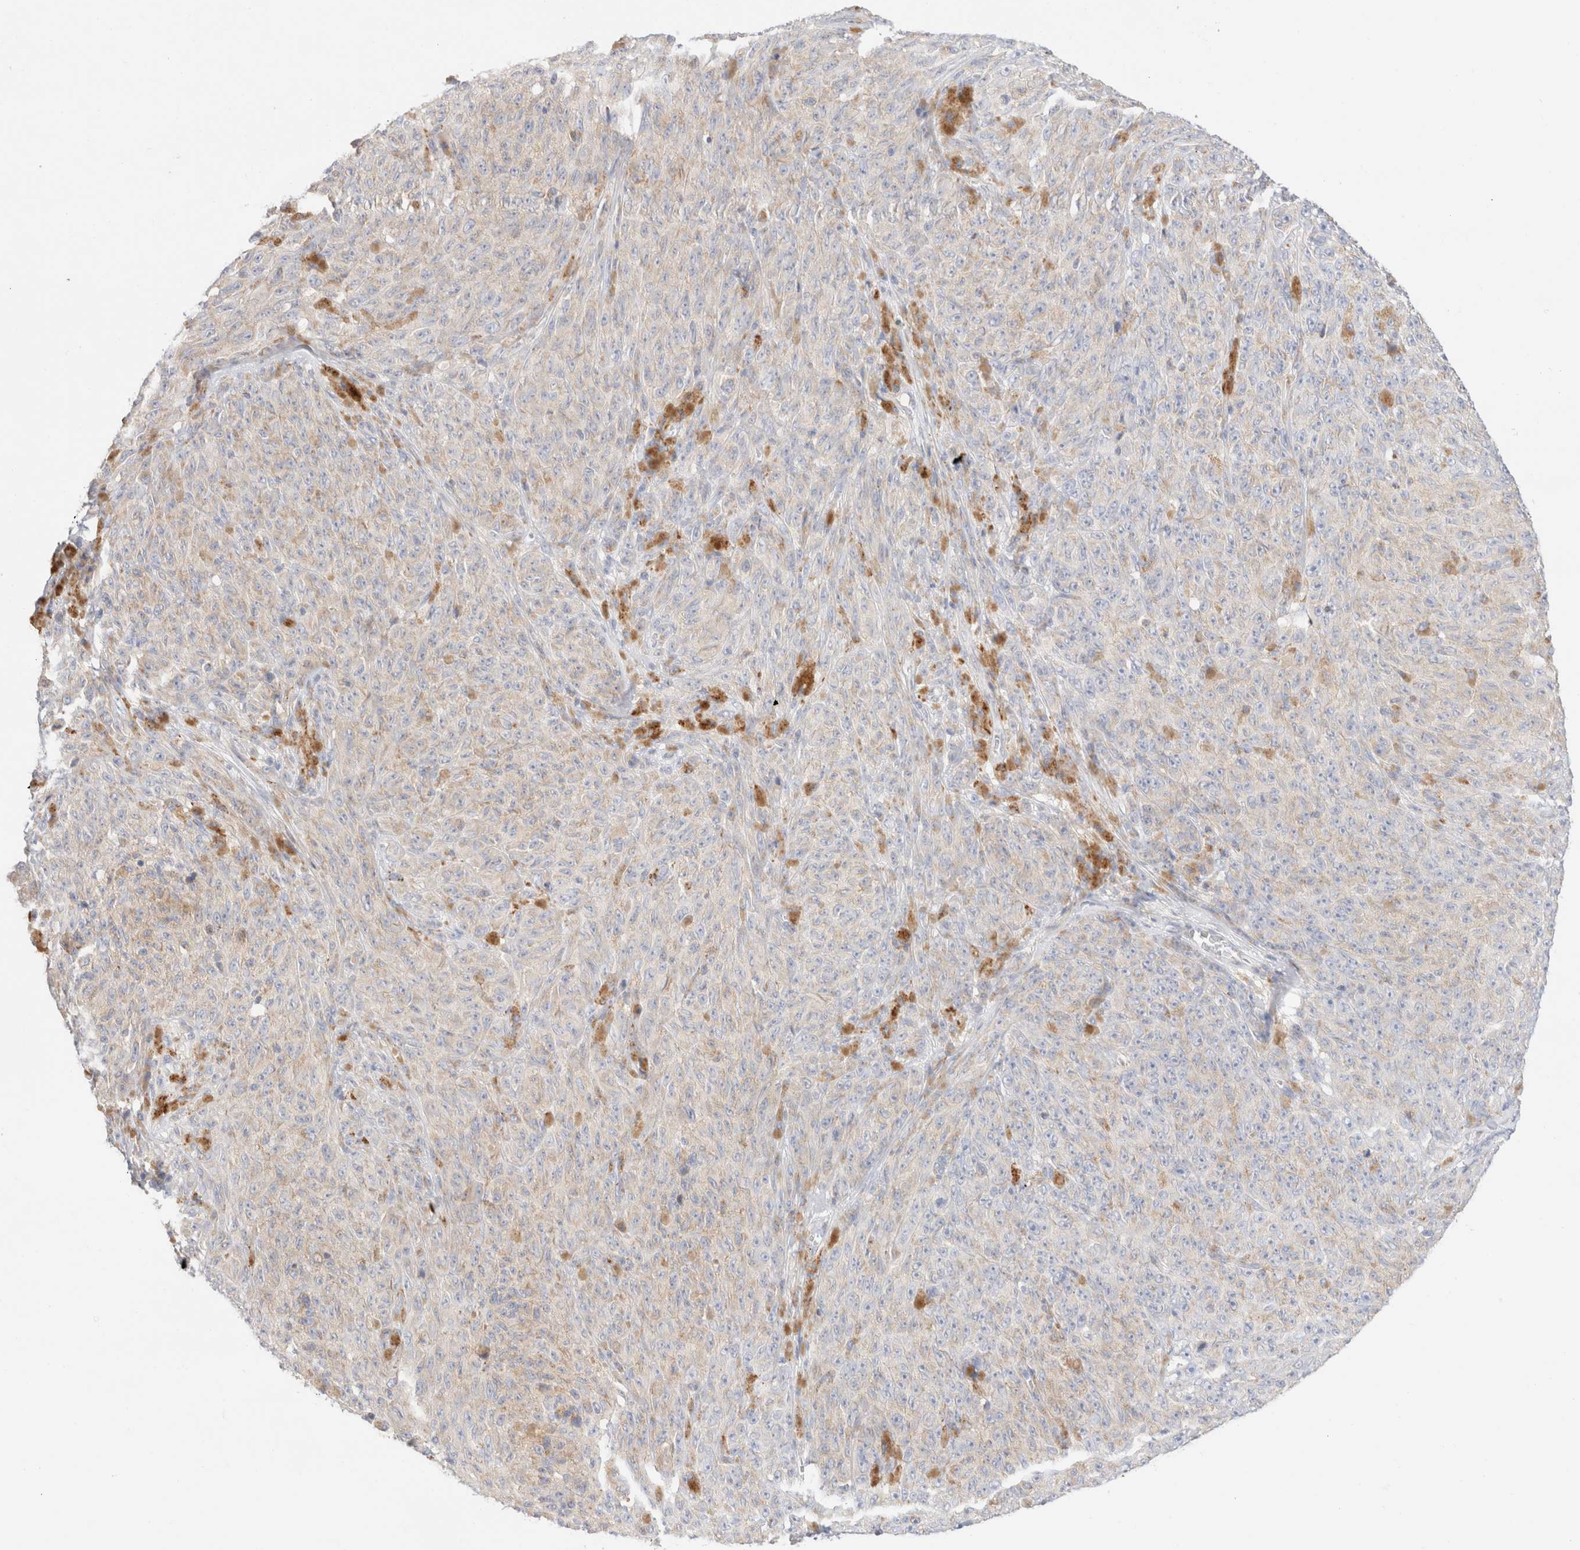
{"staining": {"intensity": "negative", "quantity": "none", "location": "none"}, "tissue": "melanoma", "cell_type": "Tumor cells", "image_type": "cancer", "snomed": [{"axis": "morphology", "description": "Malignant melanoma, NOS"}, {"axis": "topography", "description": "Skin"}], "caption": "DAB (3,3'-diaminobenzidine) immunohistochemical staining of melanoma exhibits no significant expression in tumor cells.", "gene": "ATP6V1C1", "patient": {"sex": "female", "age": 82}}